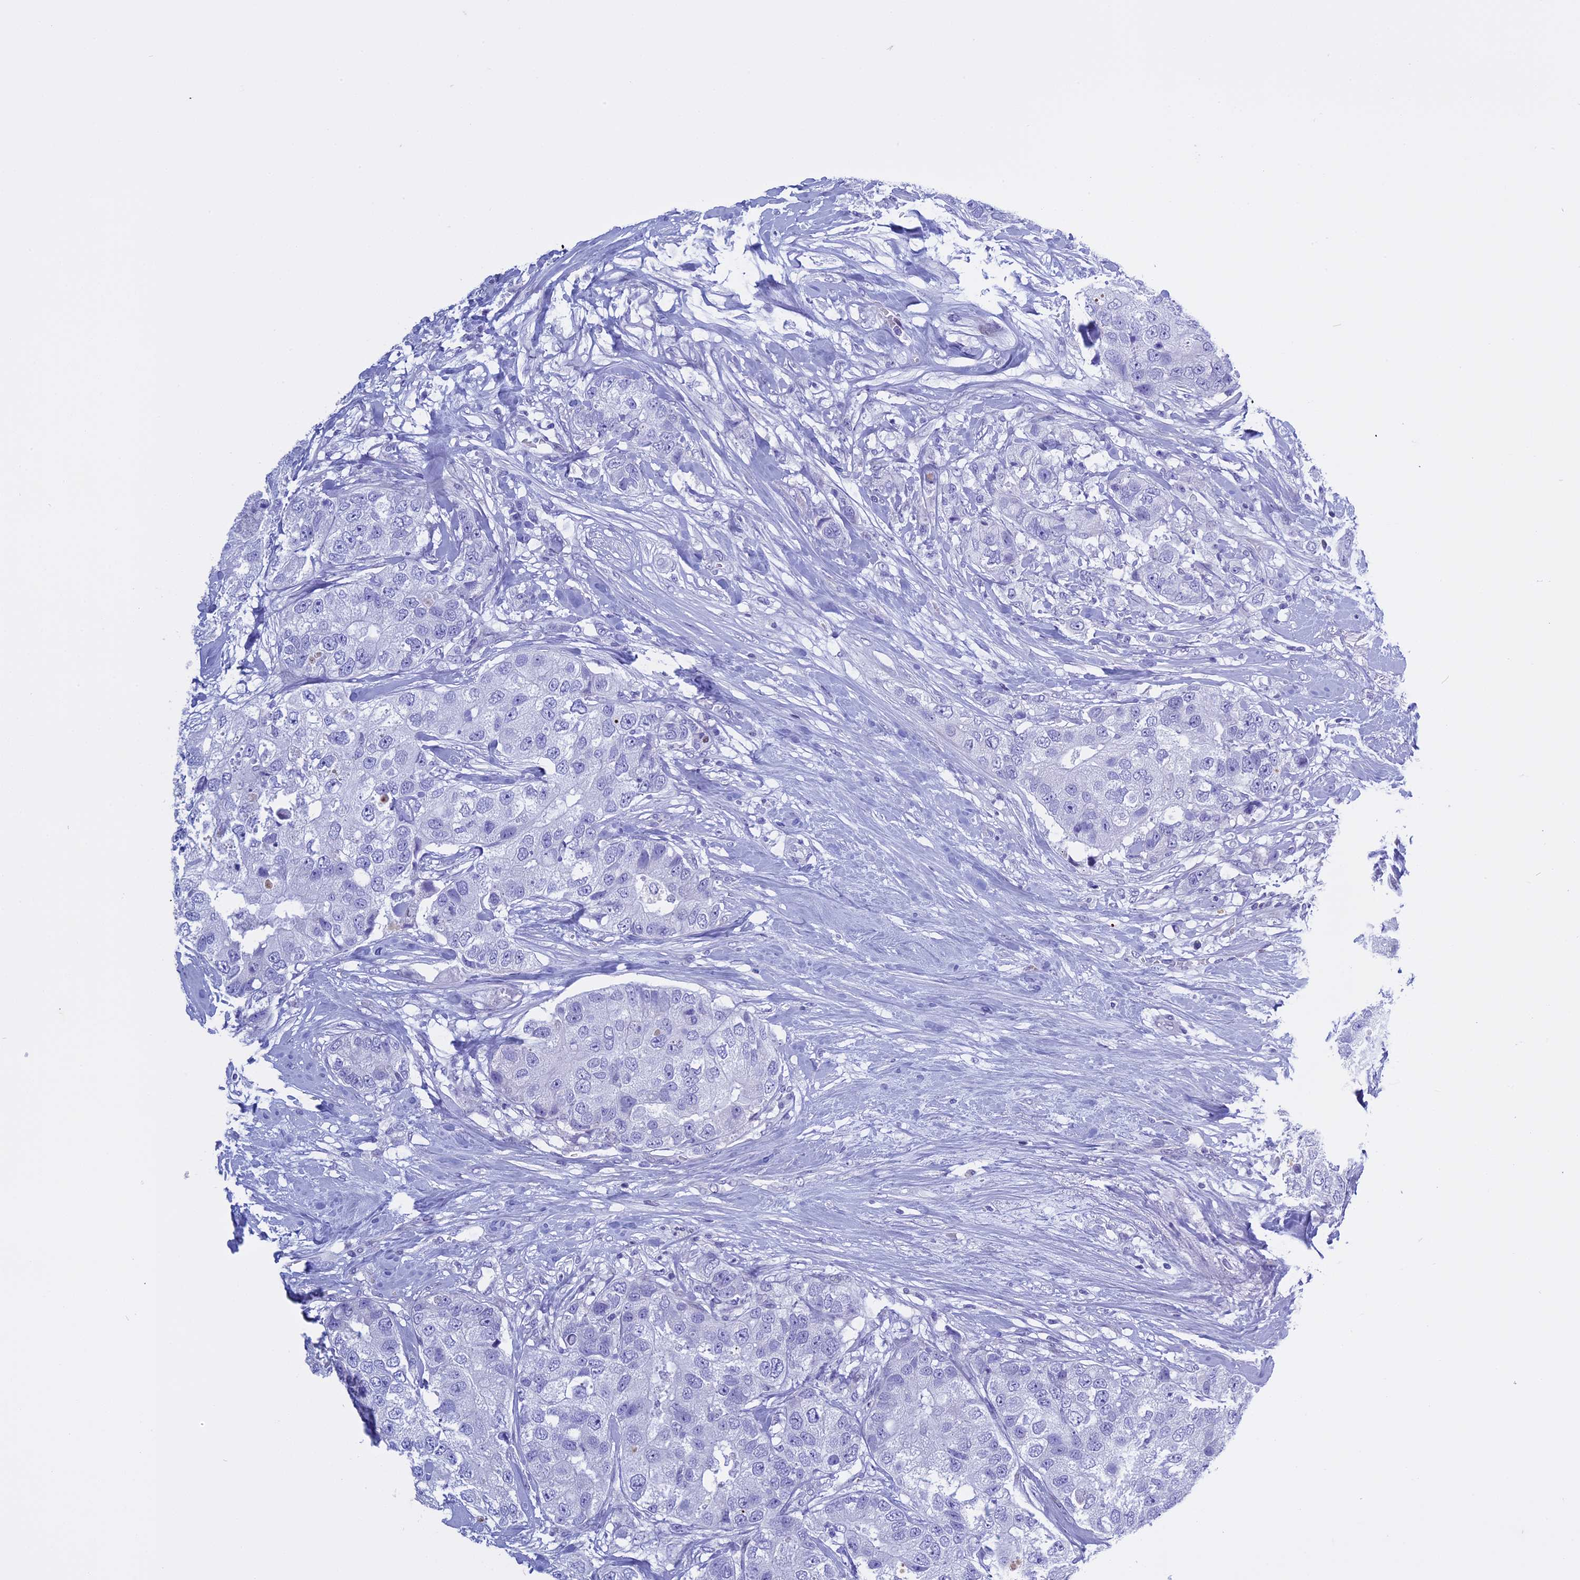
{"staining": {"intensity": "negative", "quantity": "none", "location": "none"}, "tissue": "breast cancer", "cell_type": "Tumor cells", "image_type": "cancer", "snomed": [{"axis": "morphology", "description": "Duct carcinoma"}, {"axis": "topography", "description": "Breast"}], "caption": "Protein analysis of breast intraductal carcinoma demonstrates no significant expression in tumor cells.", "gene": "KCTD21", "patient": {"sex": "female", "age": 62}}